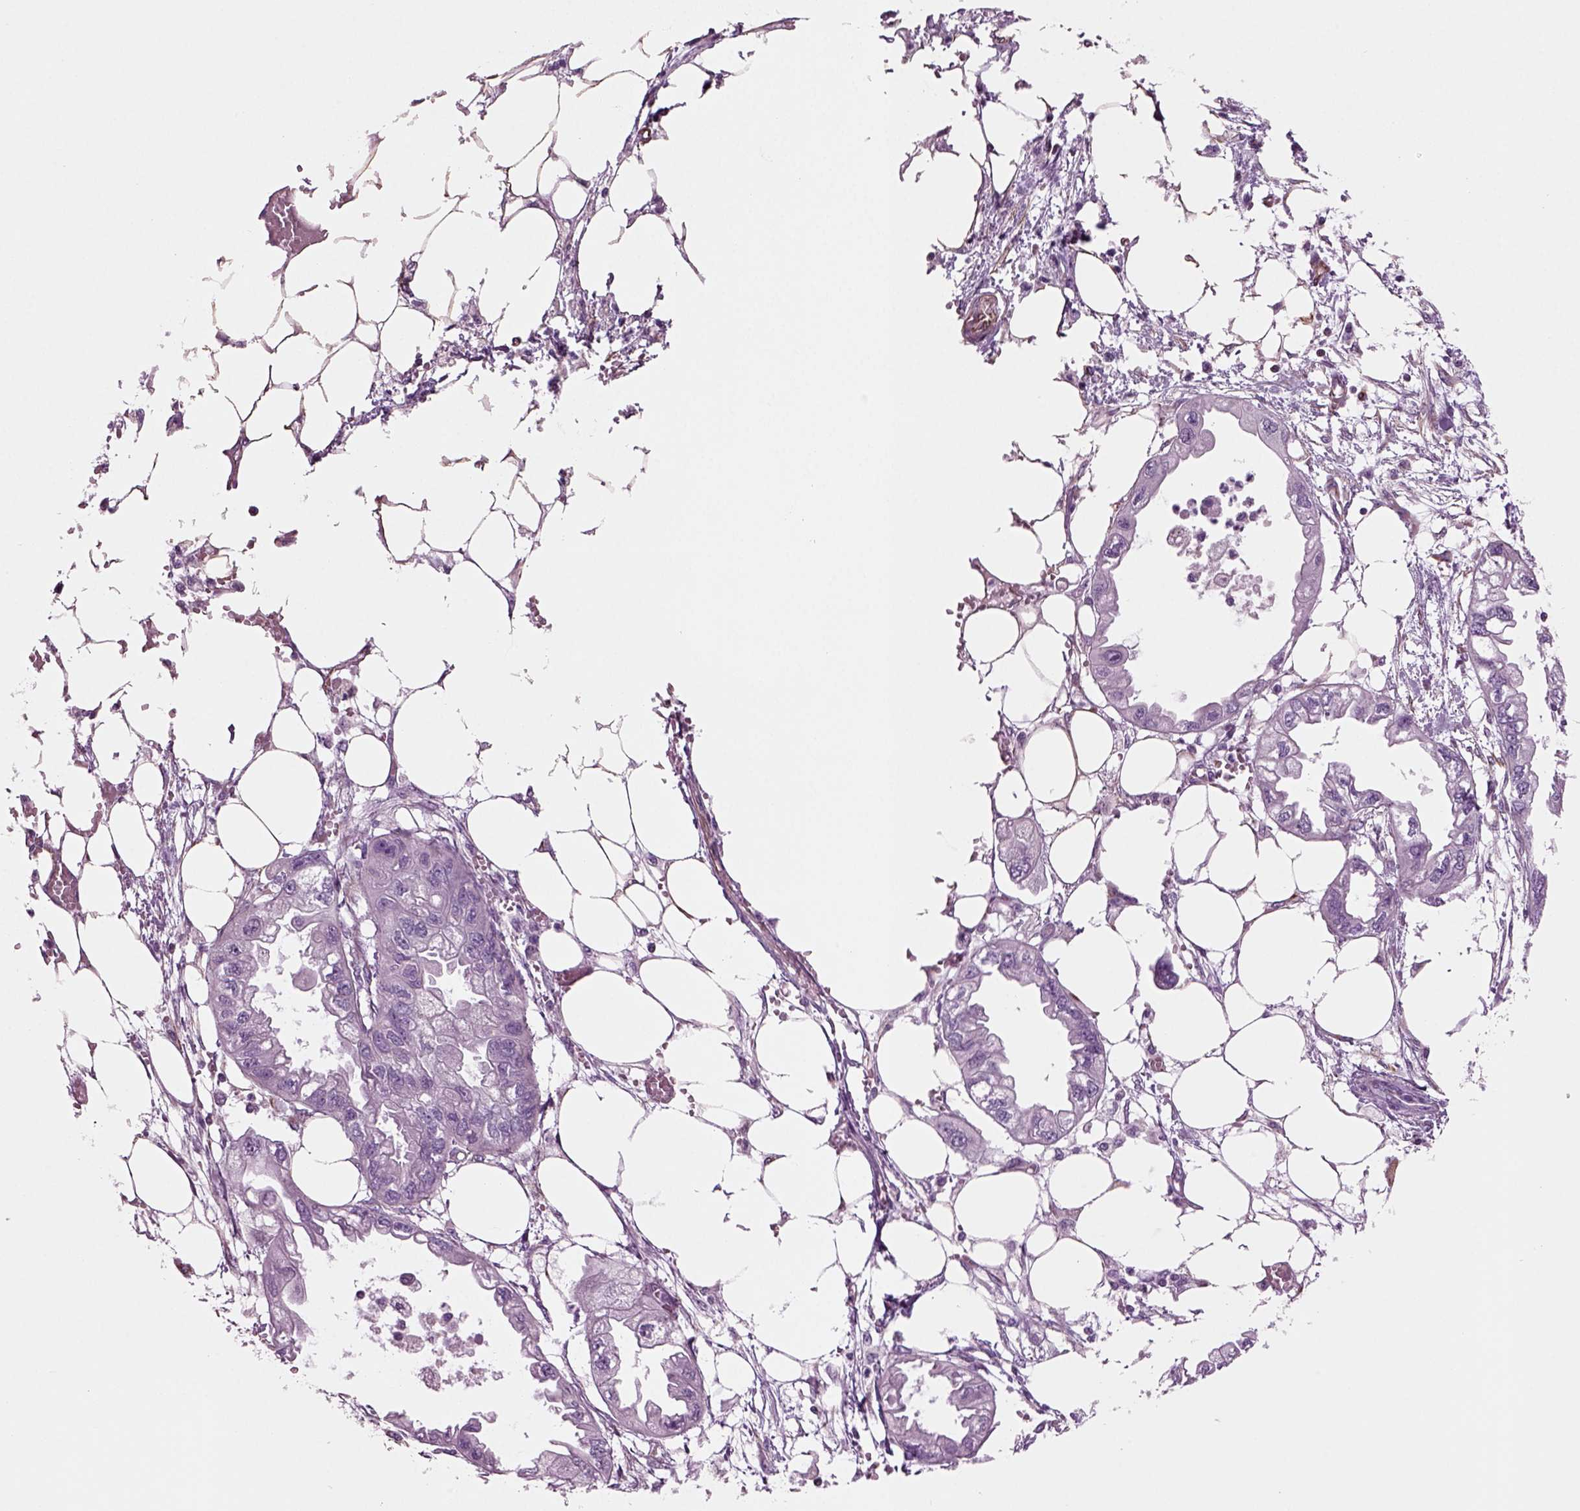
{"staining": {"intensity": "negative", "quantity": "none", "location": "none"}, "tissue": "endometrial cancer", "cell_type": "Tumor cells", "image_type": "cancer", "snomed": [{"axis": "morphology", "description": "Adenocarcinoma, NOS"}, {"axis": "morphology", "description": "Adenocarcinoma, metastatic, NOS"}, {"axis": "topography", "description": "Adipose tissue"}, {"axis": "topography", "description": "Endometrium"}], "caption": "Tumor cells show no significant expression in endometrial cancer (metastatic adenocarcinoma). (Brightfield microscopy of DAB IHC at high magnification).", "gene": "ACER3", "patient": {"sex": "female", "age": 67}}